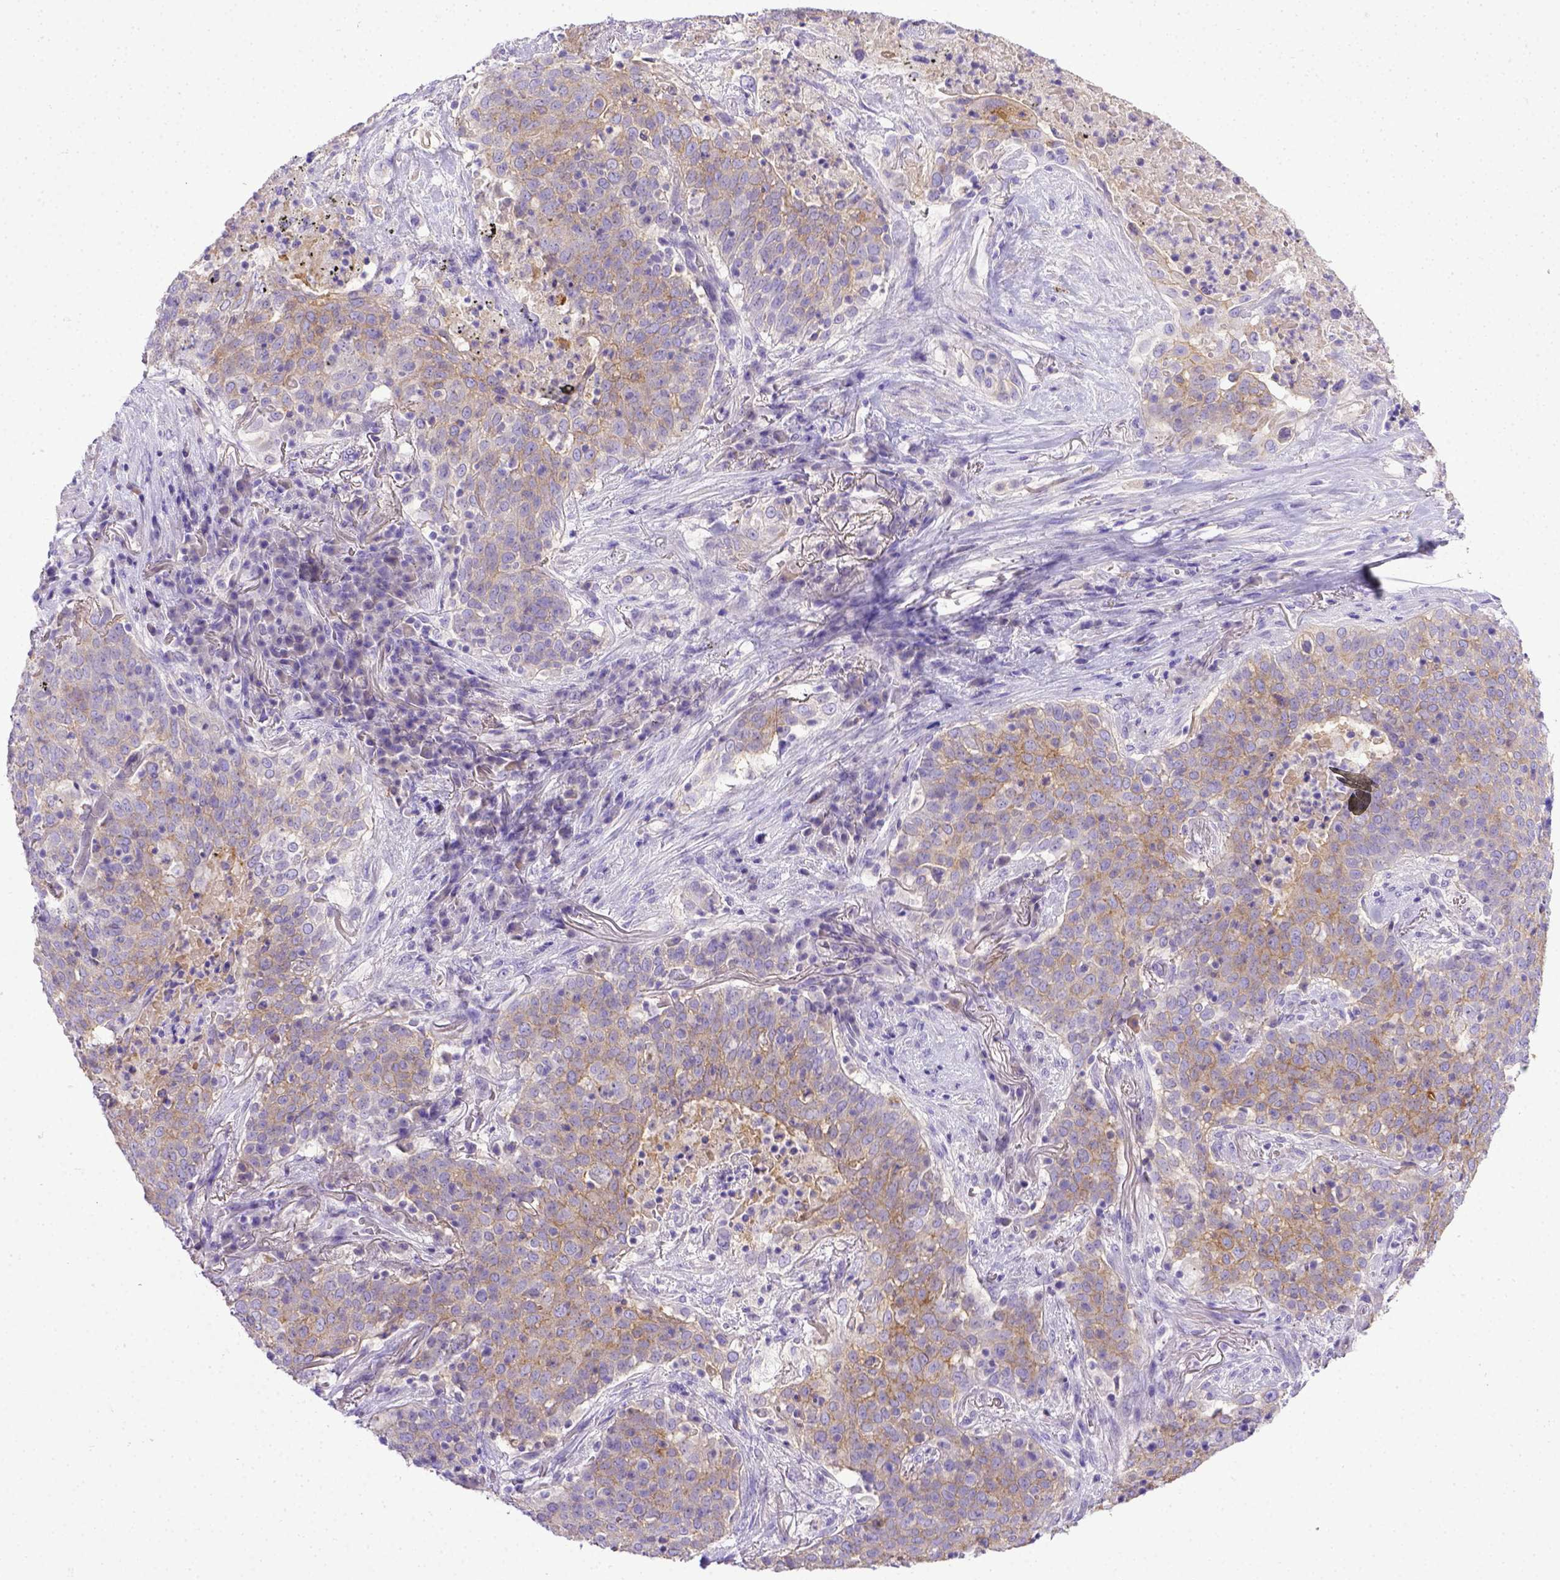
{"staining": {"intensity": "weak", "quantity": ">75%", "location": "cytoplasmic/membranous"}, "tissue": "lung cancer", "cell_type": "Tumor cells", "image_type": "cancer", "snomed": [{"axis": "morphology", "description": "Squamous cell carcinoma, NOS"}, {"axis": "topography", "description": "Lung"}], "caption": "A brown stain shows weak cytoplasmic/membranous expression of a protein in lung cancer tumor cells. The staining is performed using DAB (3,3'-diaminobenzidine) brown chromogen to label protein expression. The nuclei are counter-stained blue using hematoxylin.", "gene": "BTN1A1", "patient": {"sex": "male", "age": 82}}